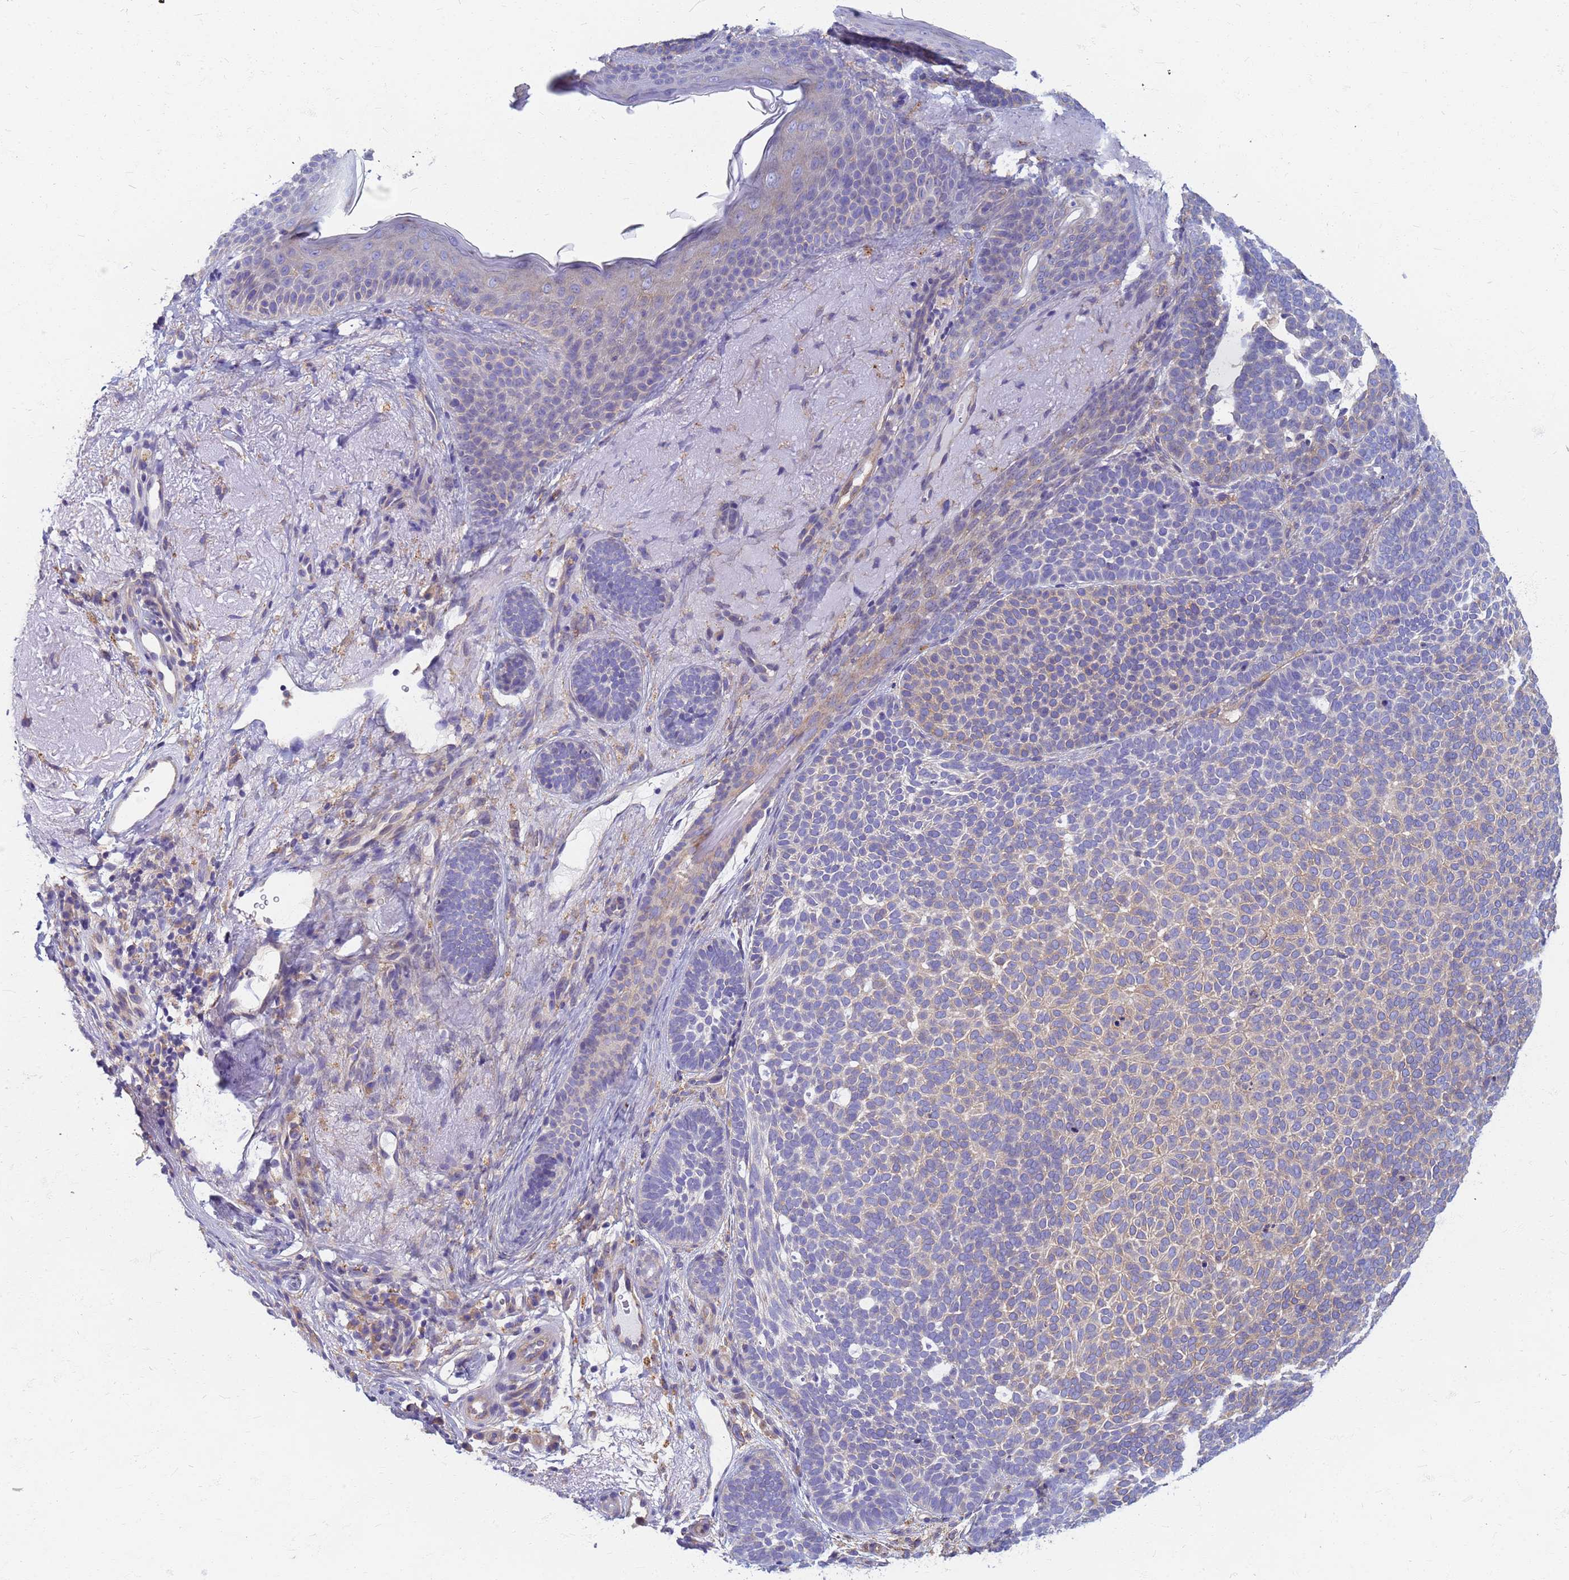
{"staining": {"intensity": "weak", "quantity": "25%-75%", "location": "cytoplasmic/membranous"}, "tissue": "skin cancer", "cell_type": "Tumor cells", "image_type": "cancer", "snomed": [{"axis": "morphology", "description": "Basal cell carcinoma"}, {"axis": "topography", "description": "Skin"}], "caption": "An IHC photomicrograph of neoplastic tissue is shown. Protein staining in brown shows weak cytoplasmic/membranous positivity in skin cancer (basal cell carcinoma) within tumor cells.", "gene": "EEA1", "patient": {"sex": "female", "age": 77}}